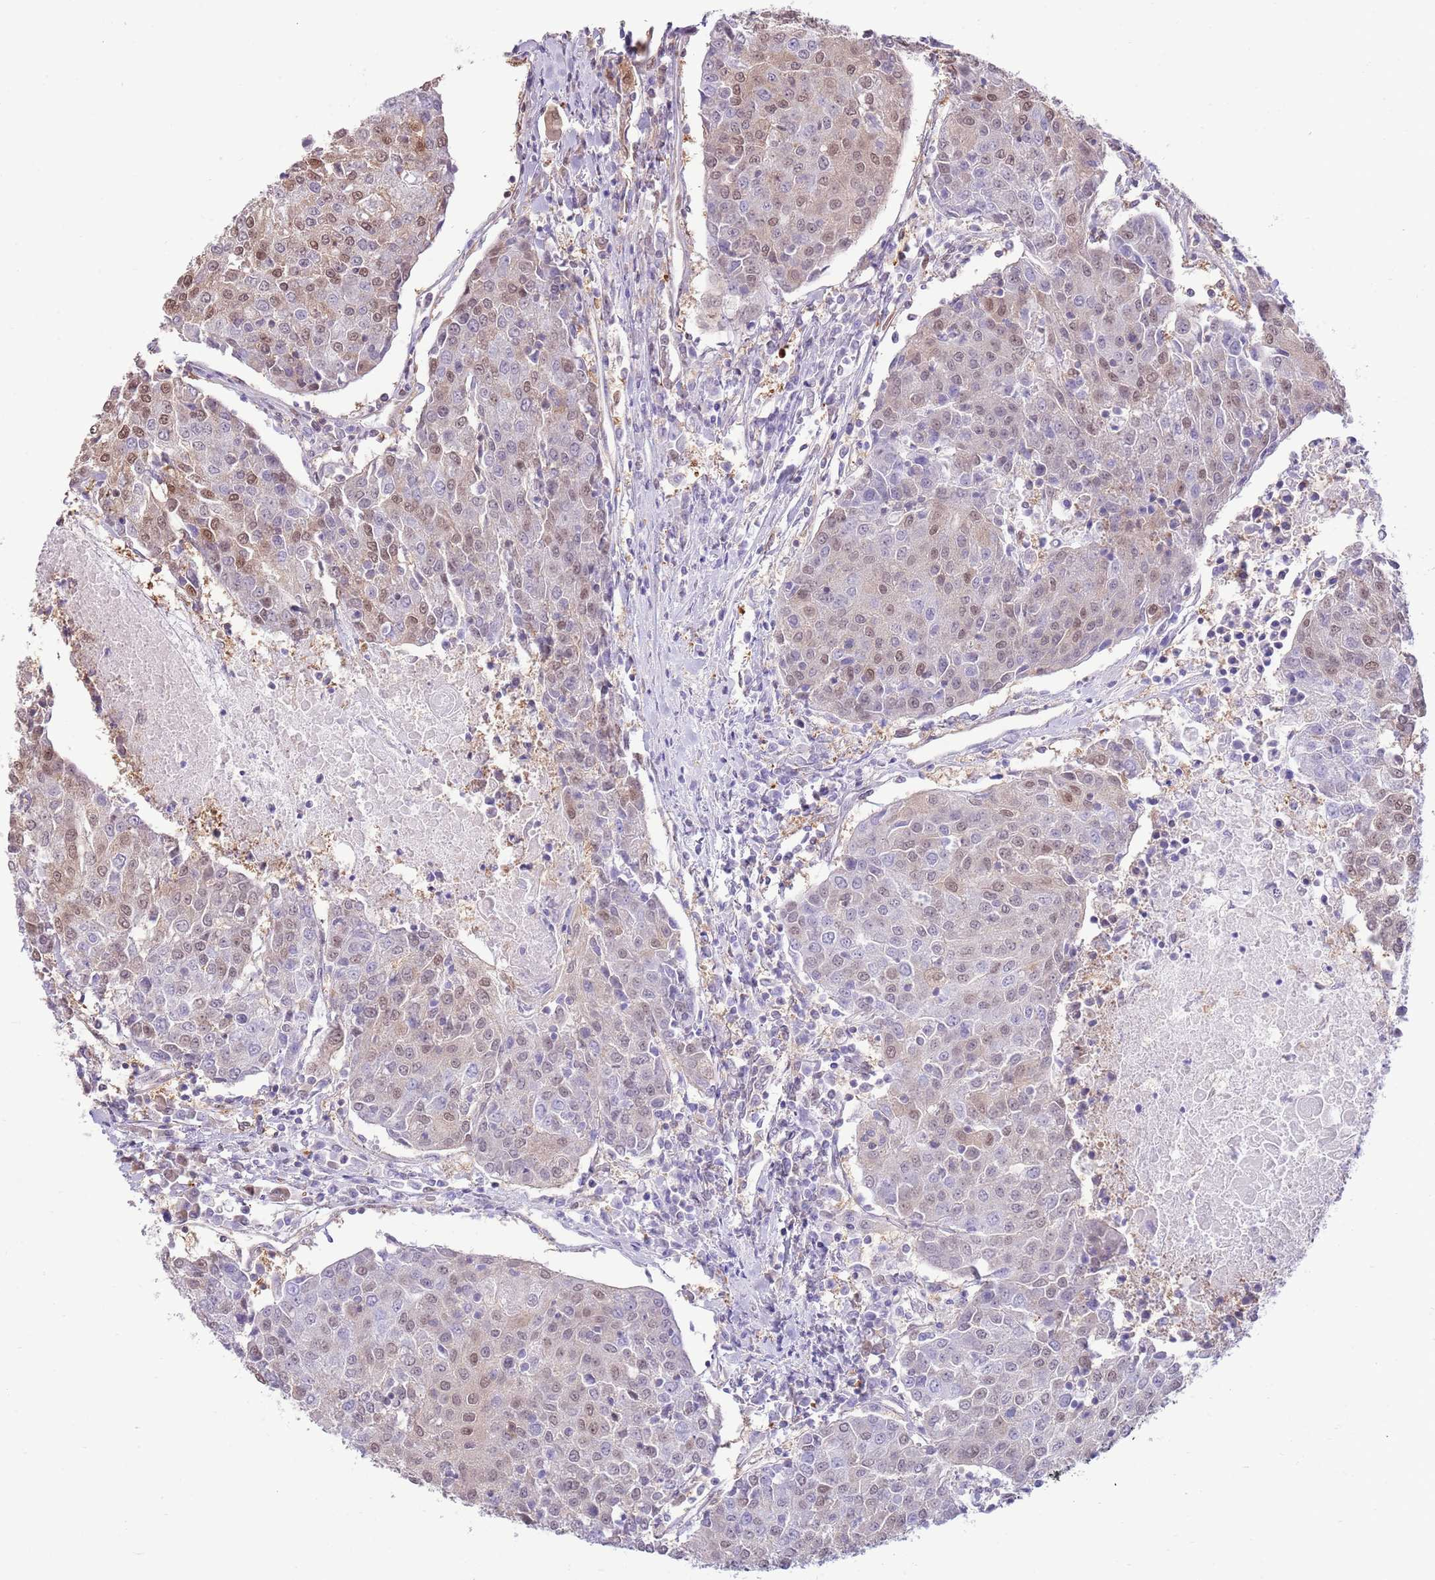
{"staining": {"intensity": "moderate", "quantity": "25%-75%", "location": "nuclear"}, "tissue": "urothelial cancer", "cell_type": "Tumor cells", "image_type": "cancer", "snomed": [{"axis": "morphology", "description": "Urothelial carcinoma, High grade"}, {"axis": "topography", "description": "Urinary bladder"}], "caption": "Immunohistochemistry histopathology image of neoplastic tissue: urothelial cancer stained using IHC displays medium levels of moderate protein expression localized specifically in the nuclear of tumor cells, appearing as a nuclear brown color.", "gene": "NSFL1C", "patient": {"sex": "female", "age": 85}}